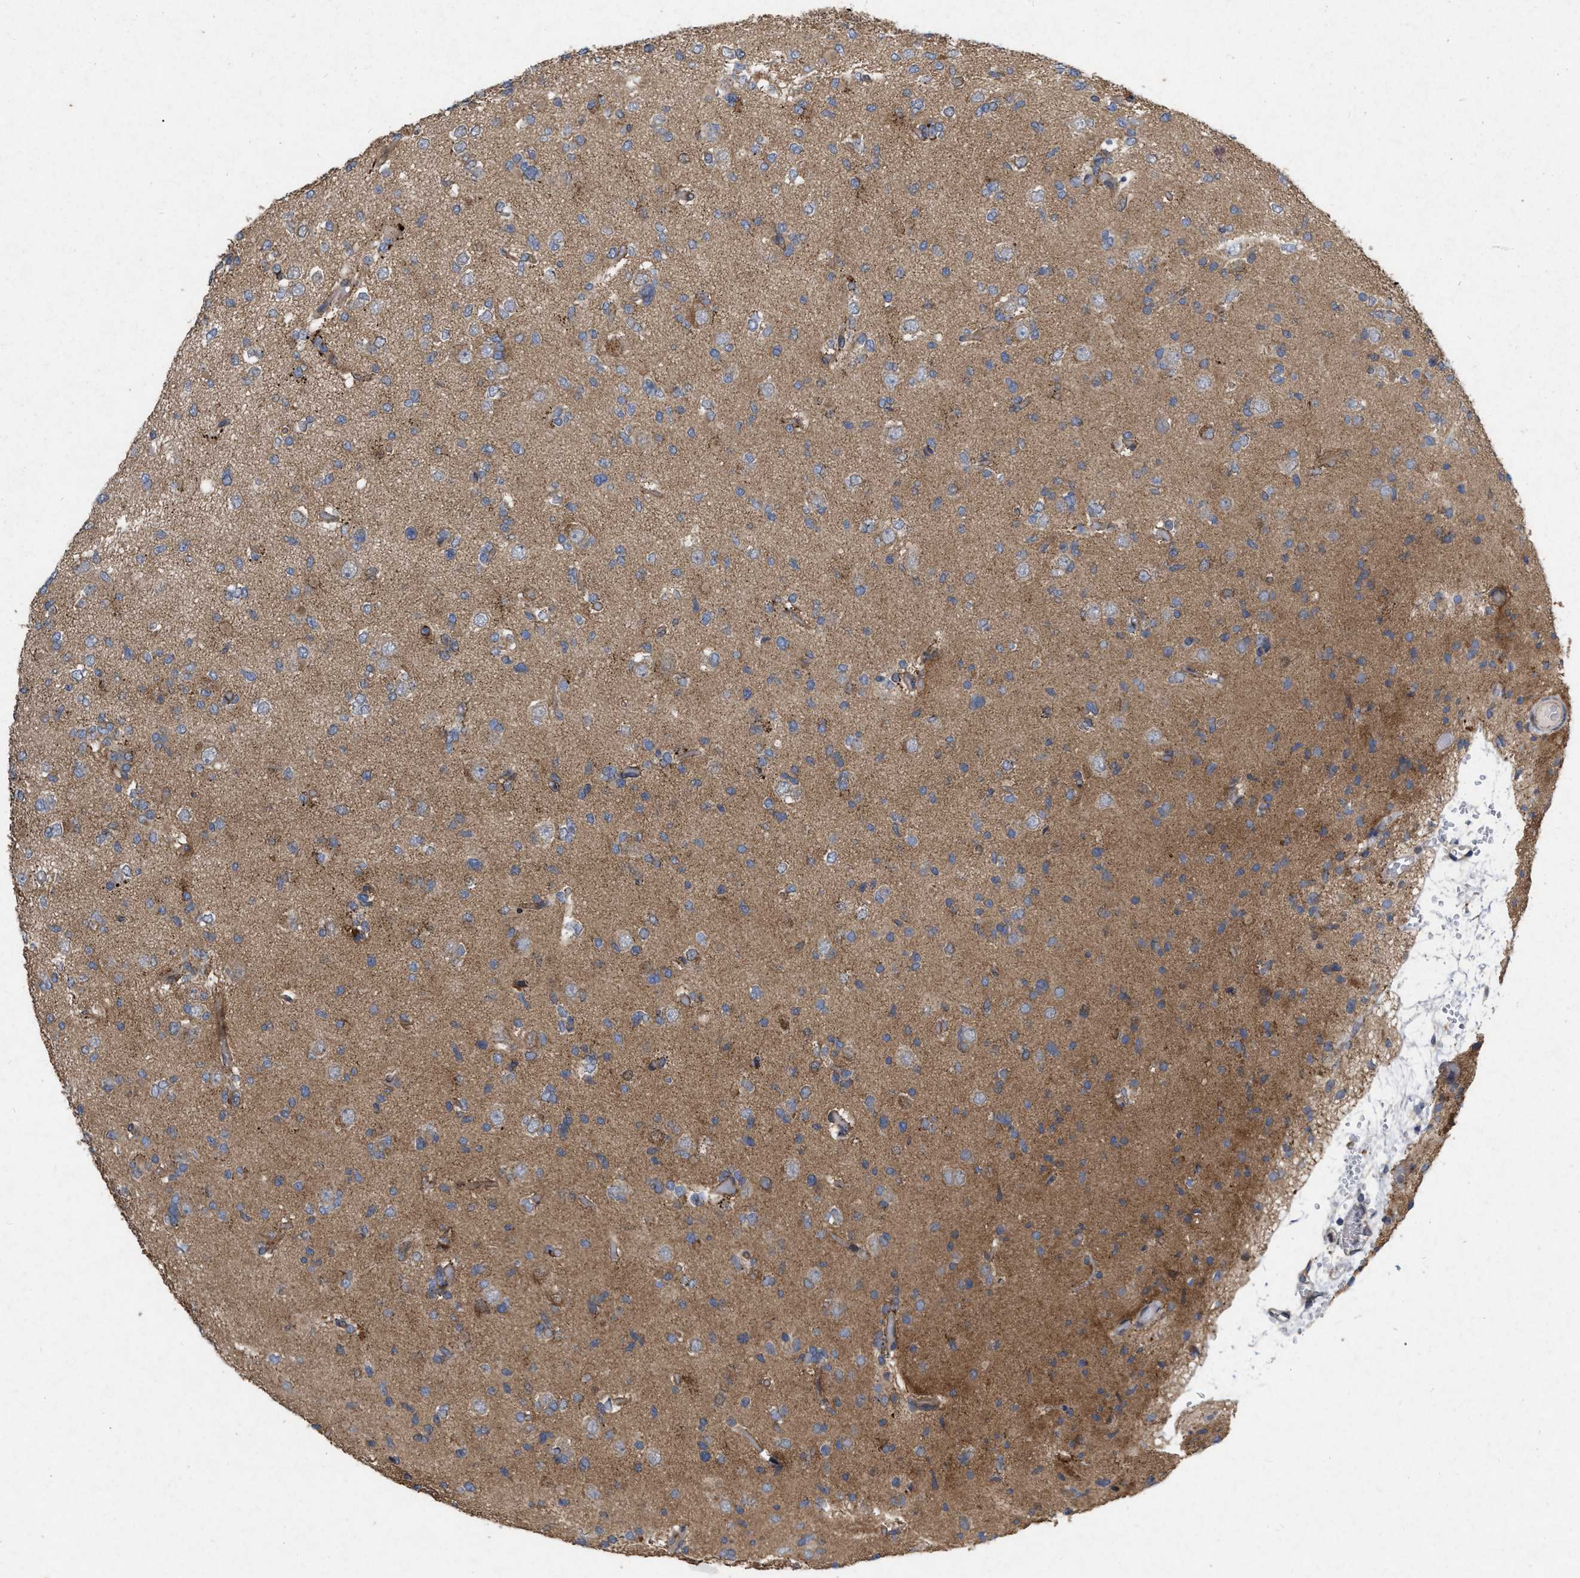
{"staining": {"intensity": "moderate", "quantity": "25%-75%", "location": "cytoplasmic/membranous"}, "tissue": "glioma", "cell_type": "Tumor cells", "image_type": "cancer", "snomed": [{"axis": "morphology", "description": "Glioma, malignant, Low grade"}, {"axis": "topography", "description": "Brain"}], "caption": "IHC image of neoplastic tissue: glioma stained using IHC reveals medium levels of moderate protein expression localized specifically in the cytoplasmic/membranous of tumor cells, appearing as a cytoplasmic/membranous brown color.", "gene": "CDKN2C", "patient": {"sex": "female", "age": 22}}